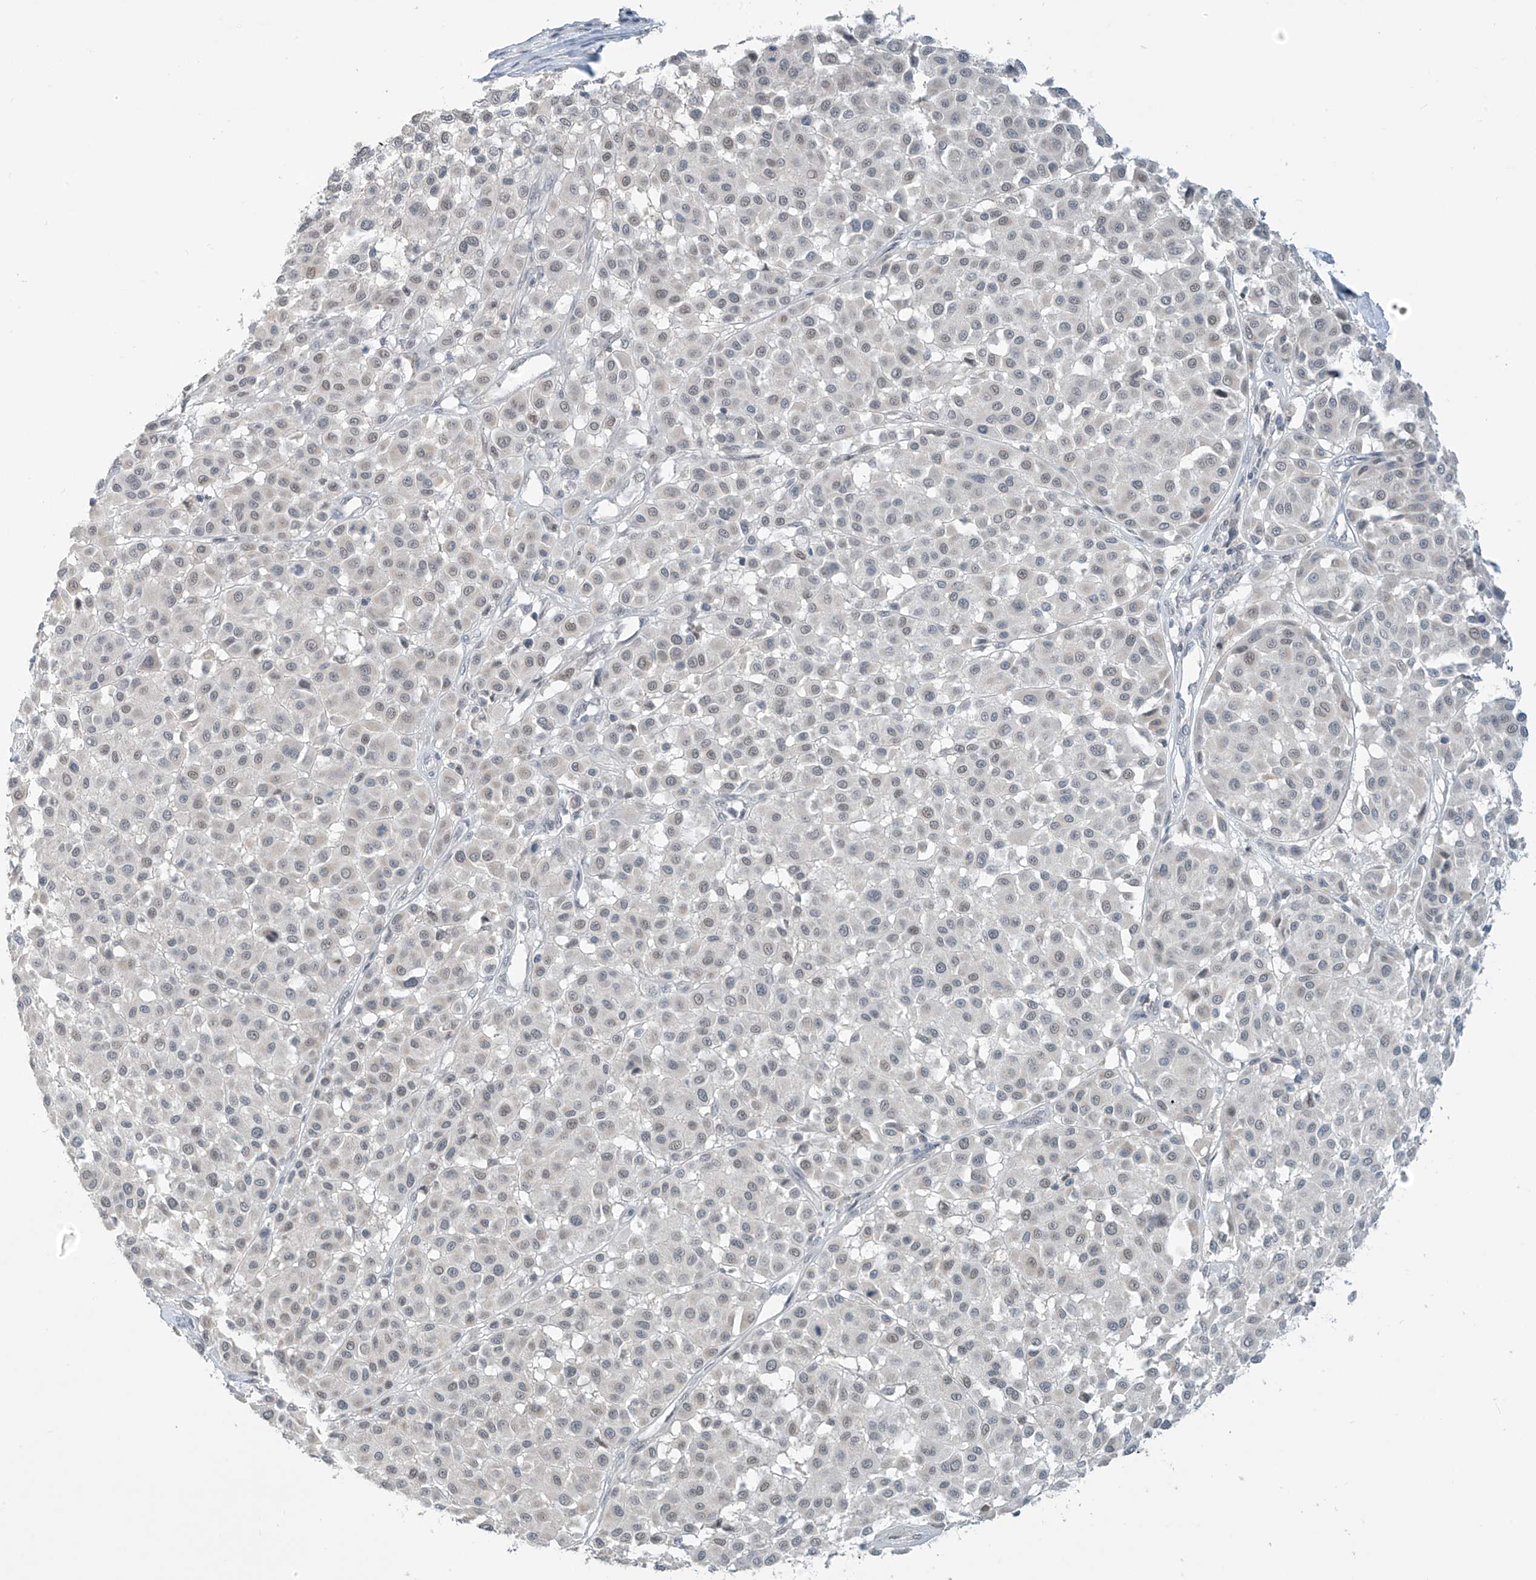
{"staining": {"intensity": "negative", "quantity": "none", "location": "none"}, "tissue": "melanoma", "cell_type": "Tumor cells", "image_type": "cancer", "snomed": [{"axis": "morphology", "description": "Malignant melanoma, Metastatic site"}, {"axis": "topography", "description": "Soft tissue"}], "caption": "This histopathology image is of malignant melanoma (metastatic site) stained with immunohistochemistry (IHC) to label a protein in brown with the nuclei are counter-stained blue. There is no expression in tumor cells. (Immunohistochemistry, brightfield microscopy, high magnification).", "gene": "METAP1D", "patient": {"sex": "male", "age": 41}}